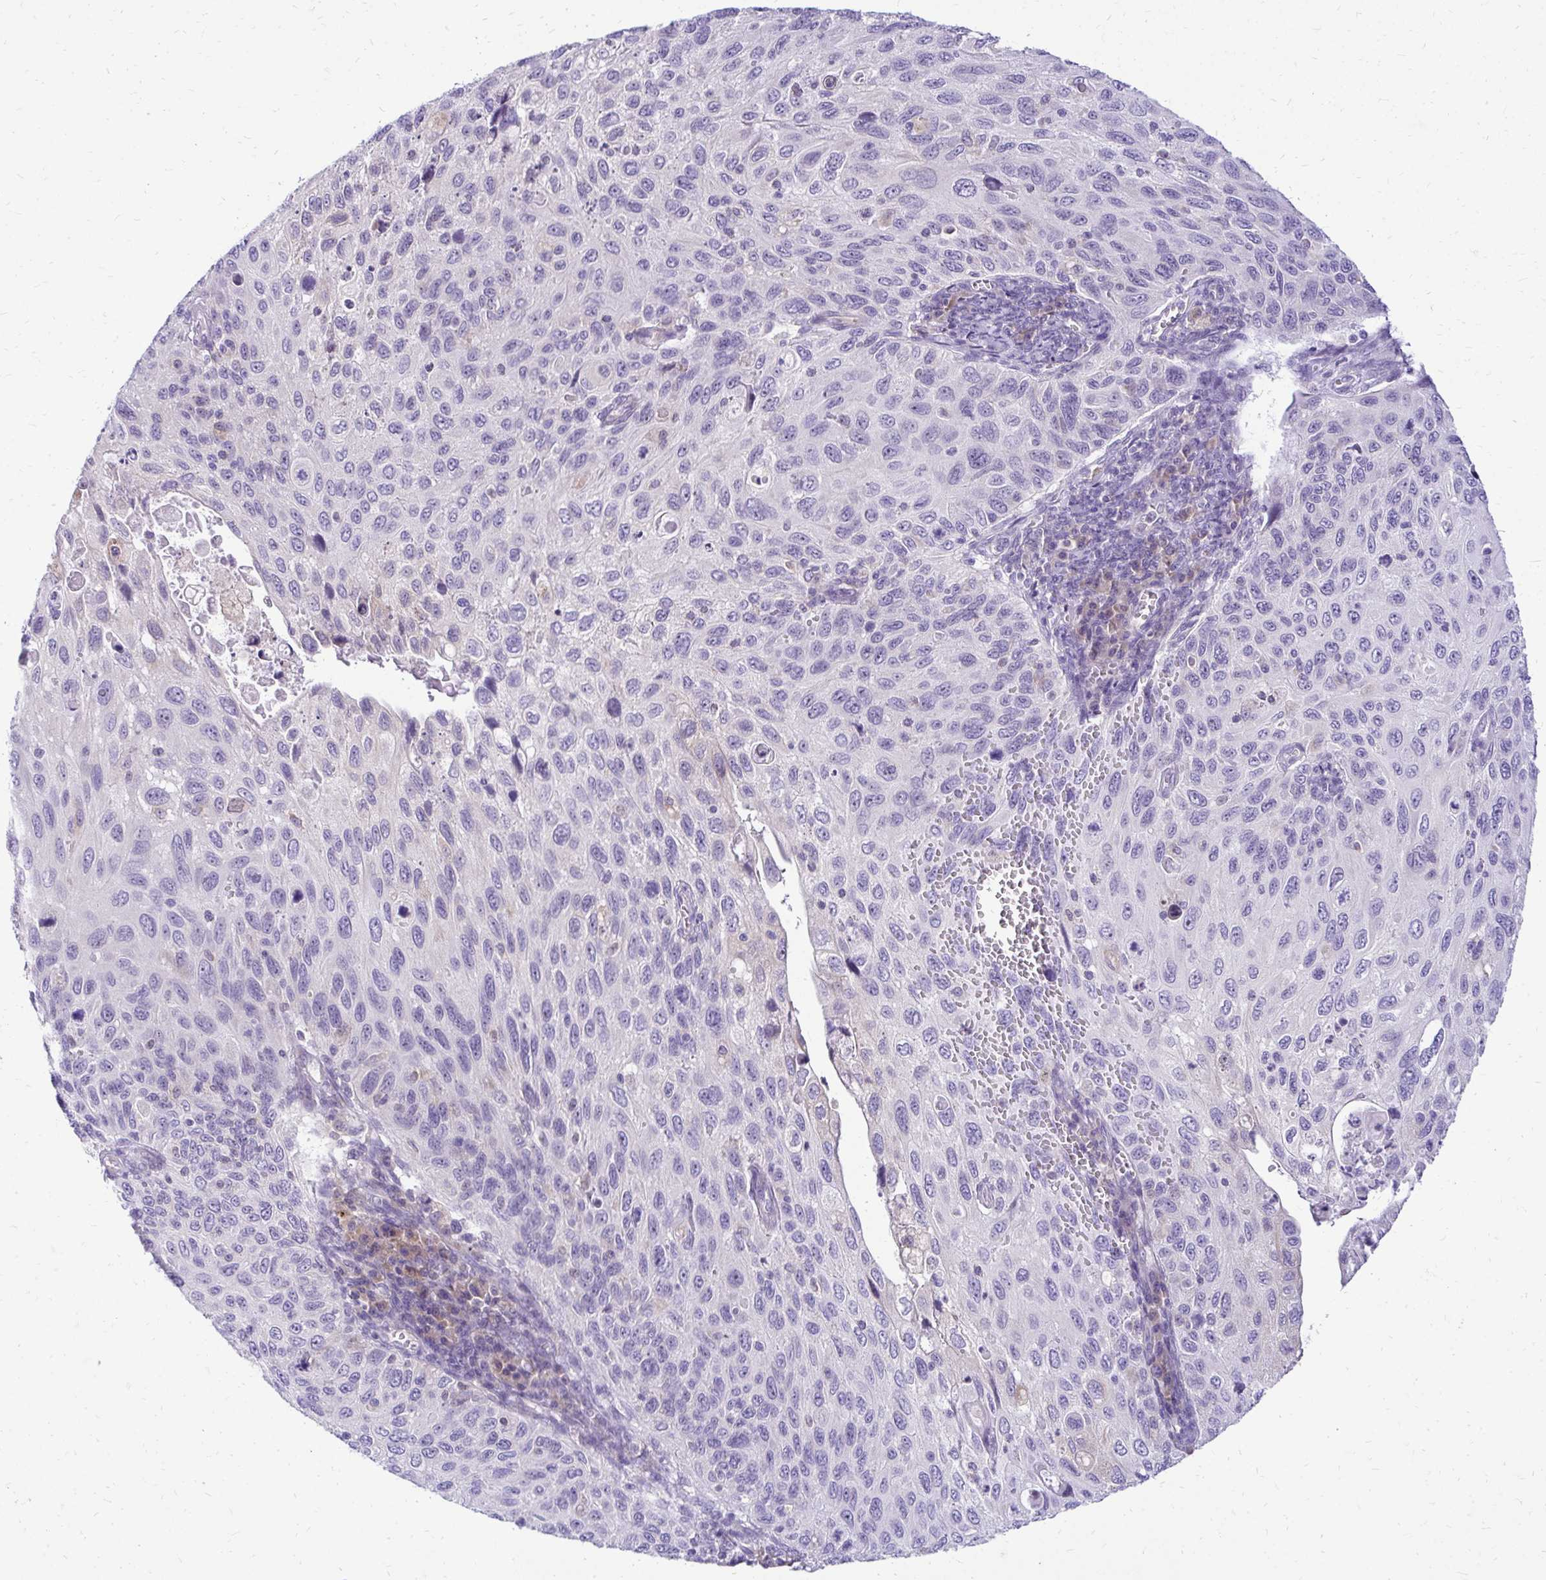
{"staining": {"intensity": "negative", "quantity": "none", "location": "none"}, "tissue": "cervical cancer", "cell_type": "Tumor cells", "image_type": "cancer", "snomed": [{"axis": "morphology", "description": "Squamous cell carcinoma, NOS"}, {"axis": "topography", "description": "Cervix"}], "caption": "A high-resolution micrograph shows IHC staining of cervical squamous cell carcinoma, which reveals no significant staining in tumor cells. Nuclei are stained in blue.", "gene": "NIFK", "patient": {"sex": "female", "age": 70}}